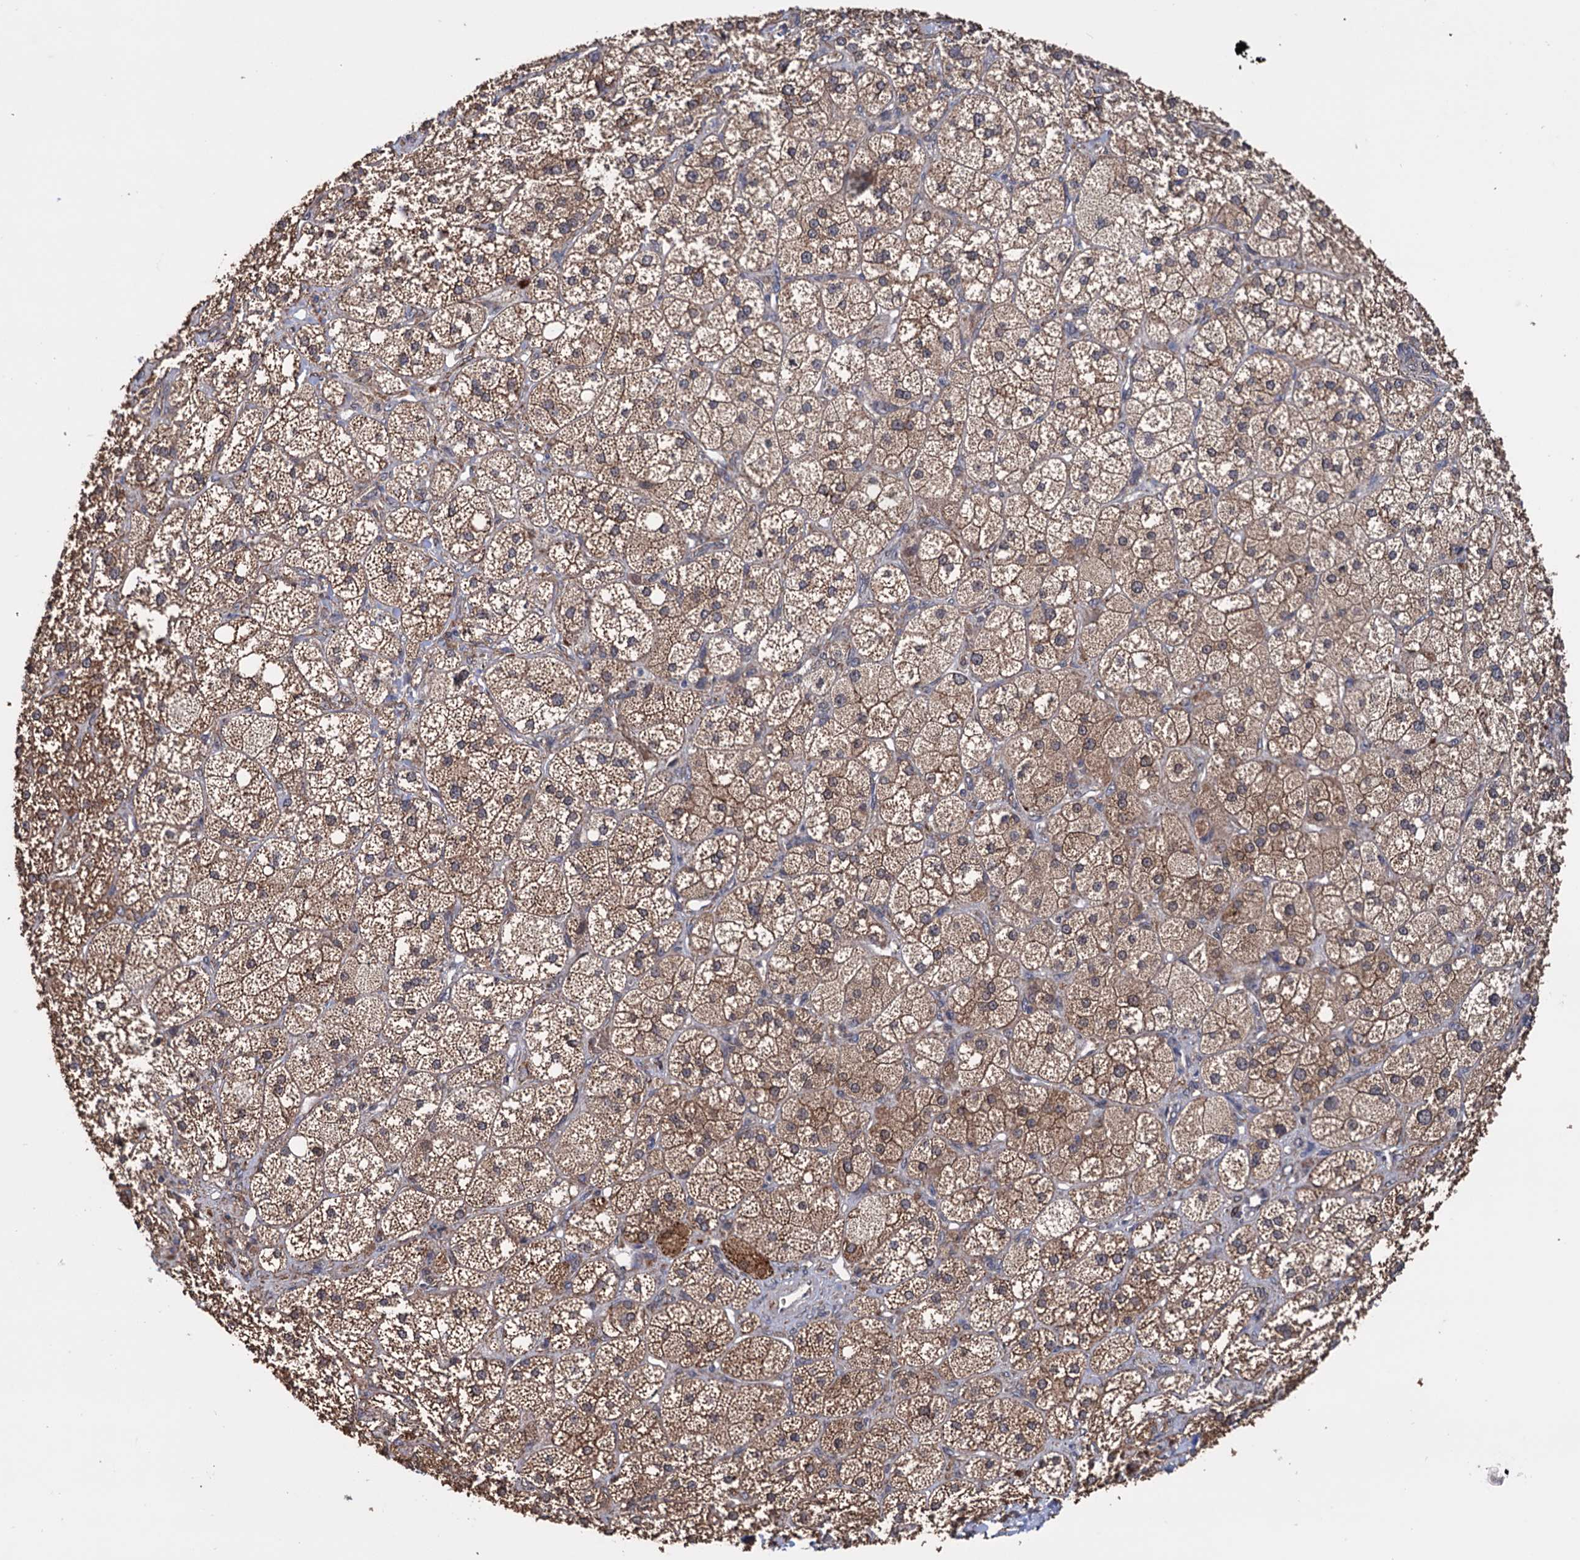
{"staining": {"intensity": "strong", "quantity": "25%-75%", "location": "cytoplasmic/membranous"}, "tissue": "adrenal gland", "cell_type": "Glandular cells", "image_type": "normal", "snomed": [{"axis": "morphology", "description": "Normal tissue, NOS"}, {"axis": "topography", "description": "Adrenal gland"}], "caption": "IHC of benign human adrenal gland shows high levels of strong cytoplasmic/membranous expression in about 25%-75% of glandular cells.", "gene": "TBC1D12", "patient": {"sex": "male", "age": 61}}